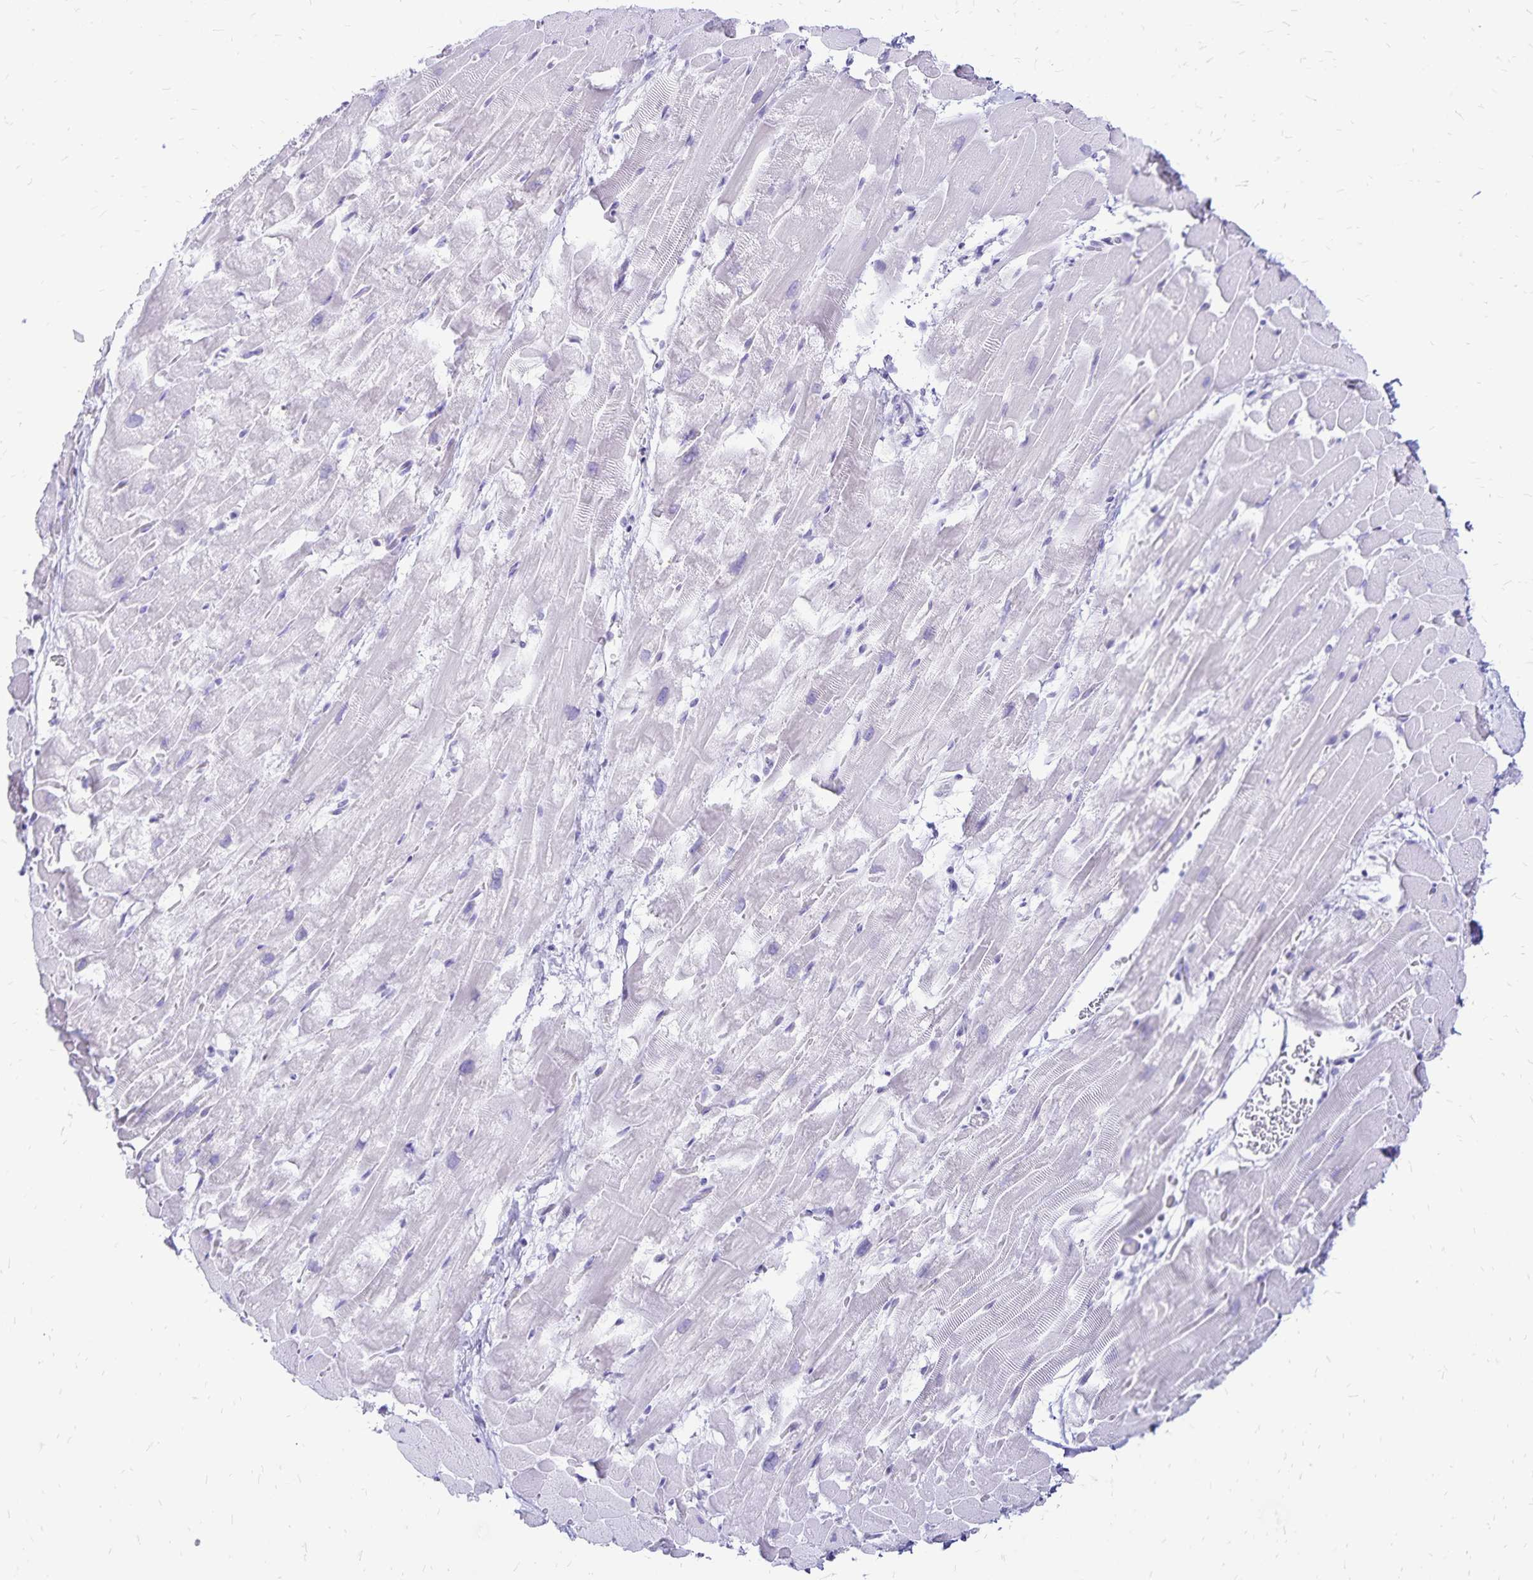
{"staining": {"intensity": "negative", "quantity": "none", "location": "none"}, "tissue": "heart muscle", "cell_type": "Cardiomyocytes", "image_type": "normal", "snomed": [{"axis": "morphology", "description": "Normal tissue, NOS"}, {"axis": "topography", "description": "Heart"}], "caption": "IHC micrograph of normal human heart muscle stained for a protein (brown), which displays no positivity in cardiomyocytes.", "gene": "LIN28B", "patient": {"sex": "male", "age": 37}}